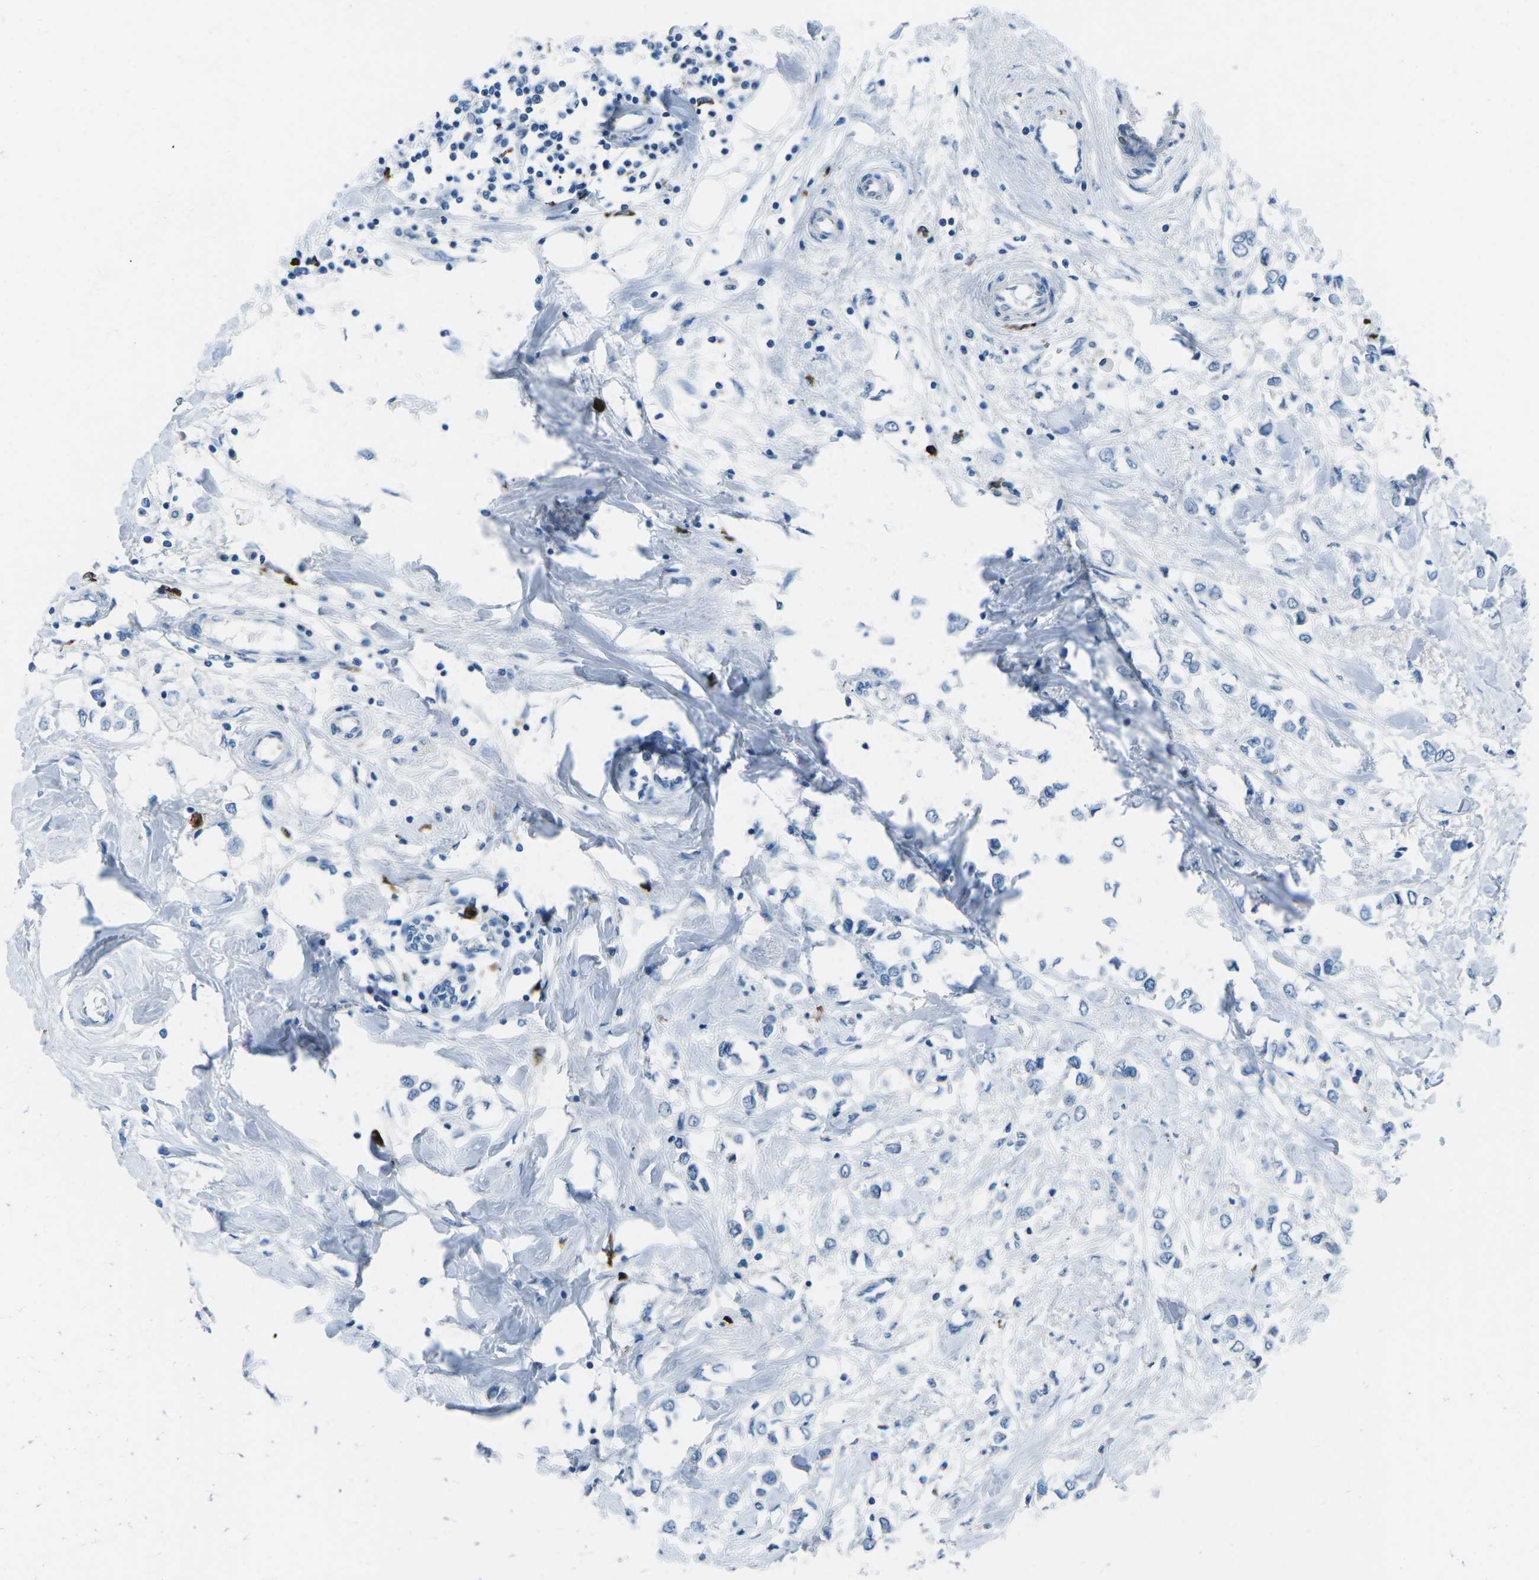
{"staining": {"intensity": "negative", "quantity": "none", "location": "none"}, "tissue": "breast cancer", "cell_type": "Tumor cells", "image_type": "cancer", "snomed": [{"axis": "morphology", "description": "Lobular carcinoma"}, {"axis": "topography", "description": "Breast"}], "caption": "DAB (3,3'-diaminobenzidine) immunohistochemical staining of lobular carcinoma (breast) reveals no significant staining in tumor cells. Brightfield microscopy of immunohistochemistry stained with DAB (3,3'-diaminobenzidine) (brown) and hematoxylin (blue), captured at high magnification.", "gene": "FCN1", "patient": {"sex": "female", "age": 51}}